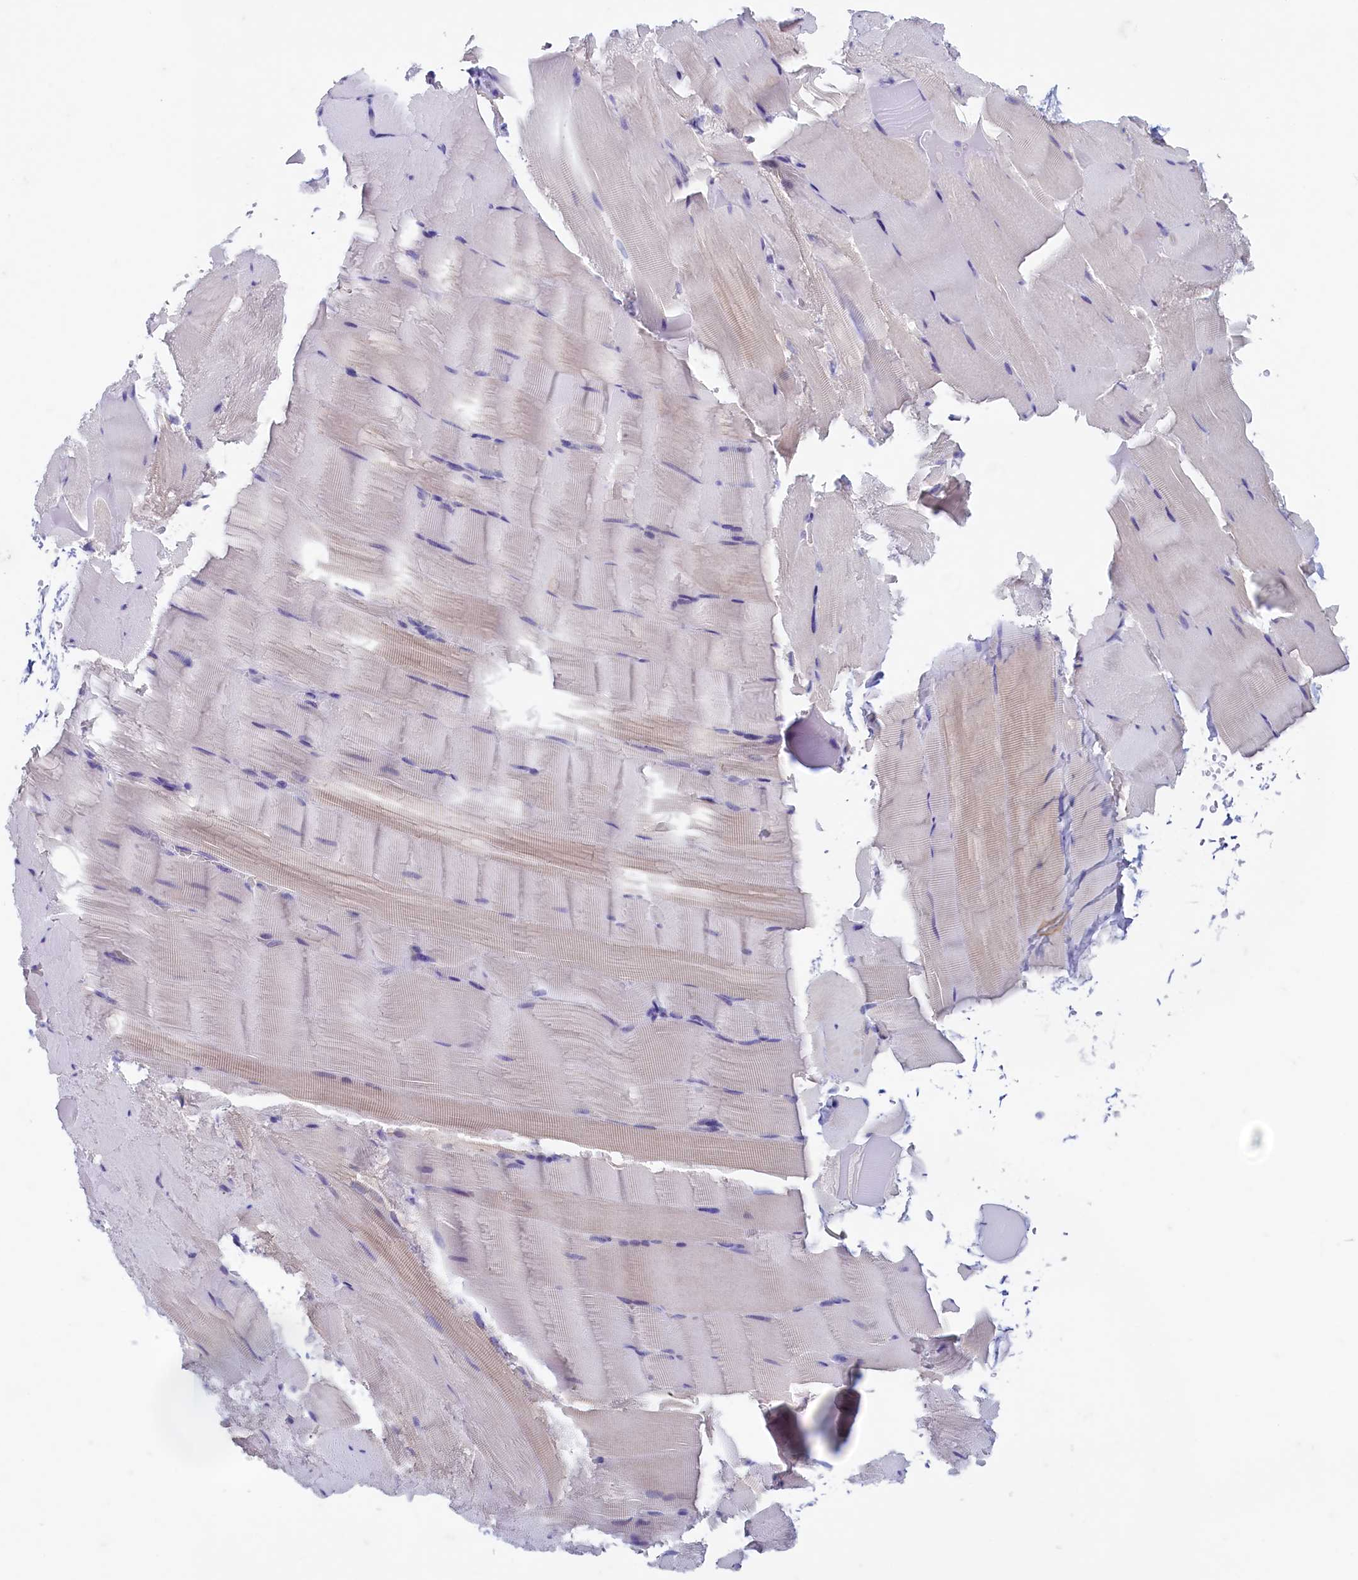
{"staining": {"intensity": "weak", "quantity": "<25%", "location": "cytoplasmic/membranous"}, "tissue": "skeletal muscle", "cell_type": "Myocytes", "image_type": "normal", "snomed": [{"axis": "morphology", "description": "Normal tissue, NOS"}, {"axis": "topography", "description": "Skeletal muscle"}], "caption": "A high-resolution image shows immunohistochemistry (IHC) staining of benign skeletal muscle, which exhibits no significant expression in myocytes. Brightfield microscopy of IHC stained with DAB (brown) and hematoxylin (blue), captured at high magnification.", "gene": "MAP1LC3A", "patient": {"sex": "male", "age": 62}}